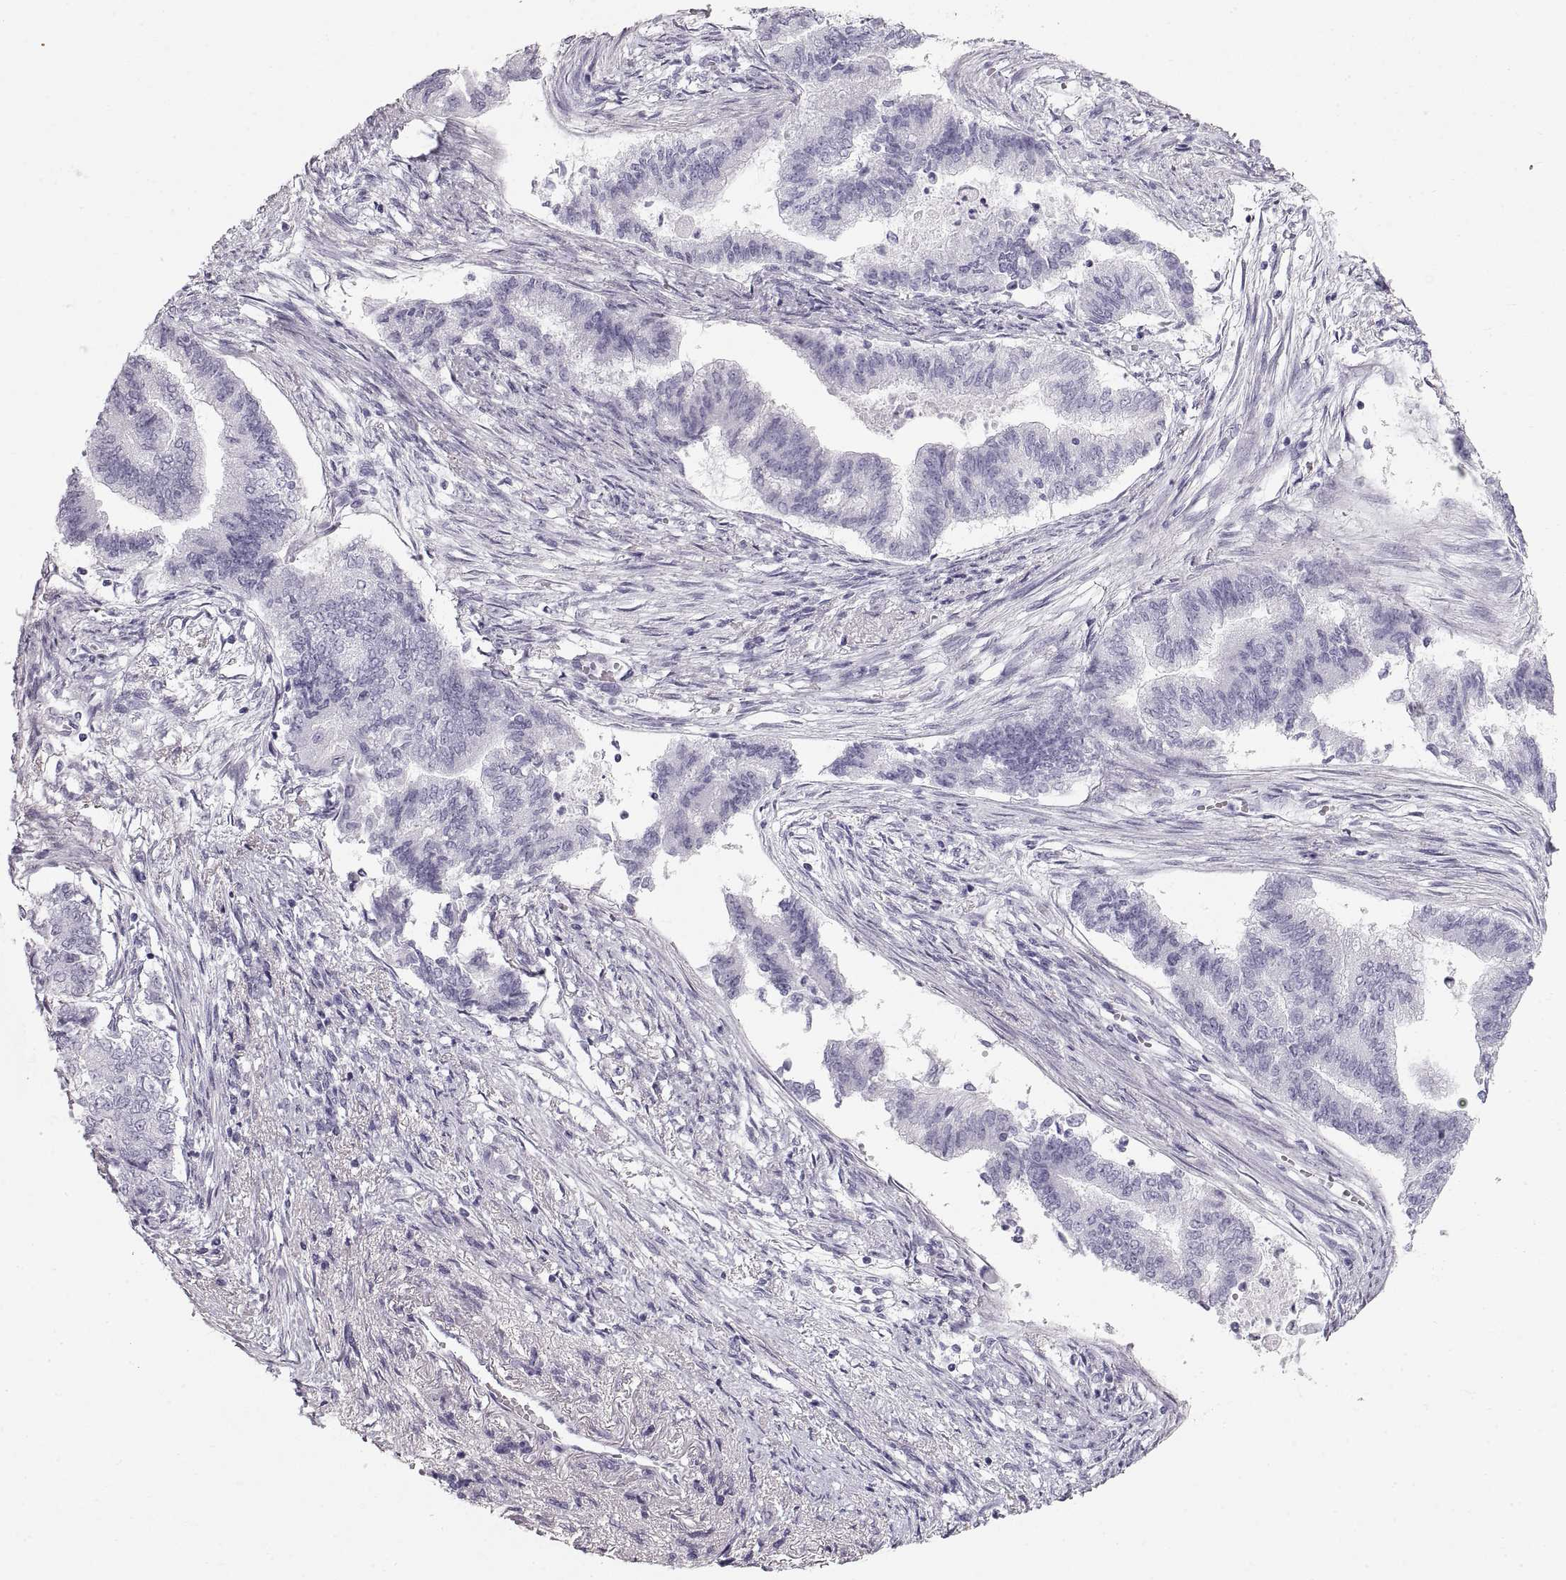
{"staining": {"intensity": "negative", "quantity": "none", "location": "none"}, "tissue": "endometrial cancer", "cell_type": "Tumor cells", "image_type": "cancer", "snomed": [{"axis": "morphology", "description": "Adenocarcinoma, NOS"}, {"axis": "topography", "description": "Endometrium"}], "caption": "Tumor cells show no significant expression in adenocarcinoma (endometrial).", "gene": "CRYAA", "patient": {"sex": "female", "age": 65}}